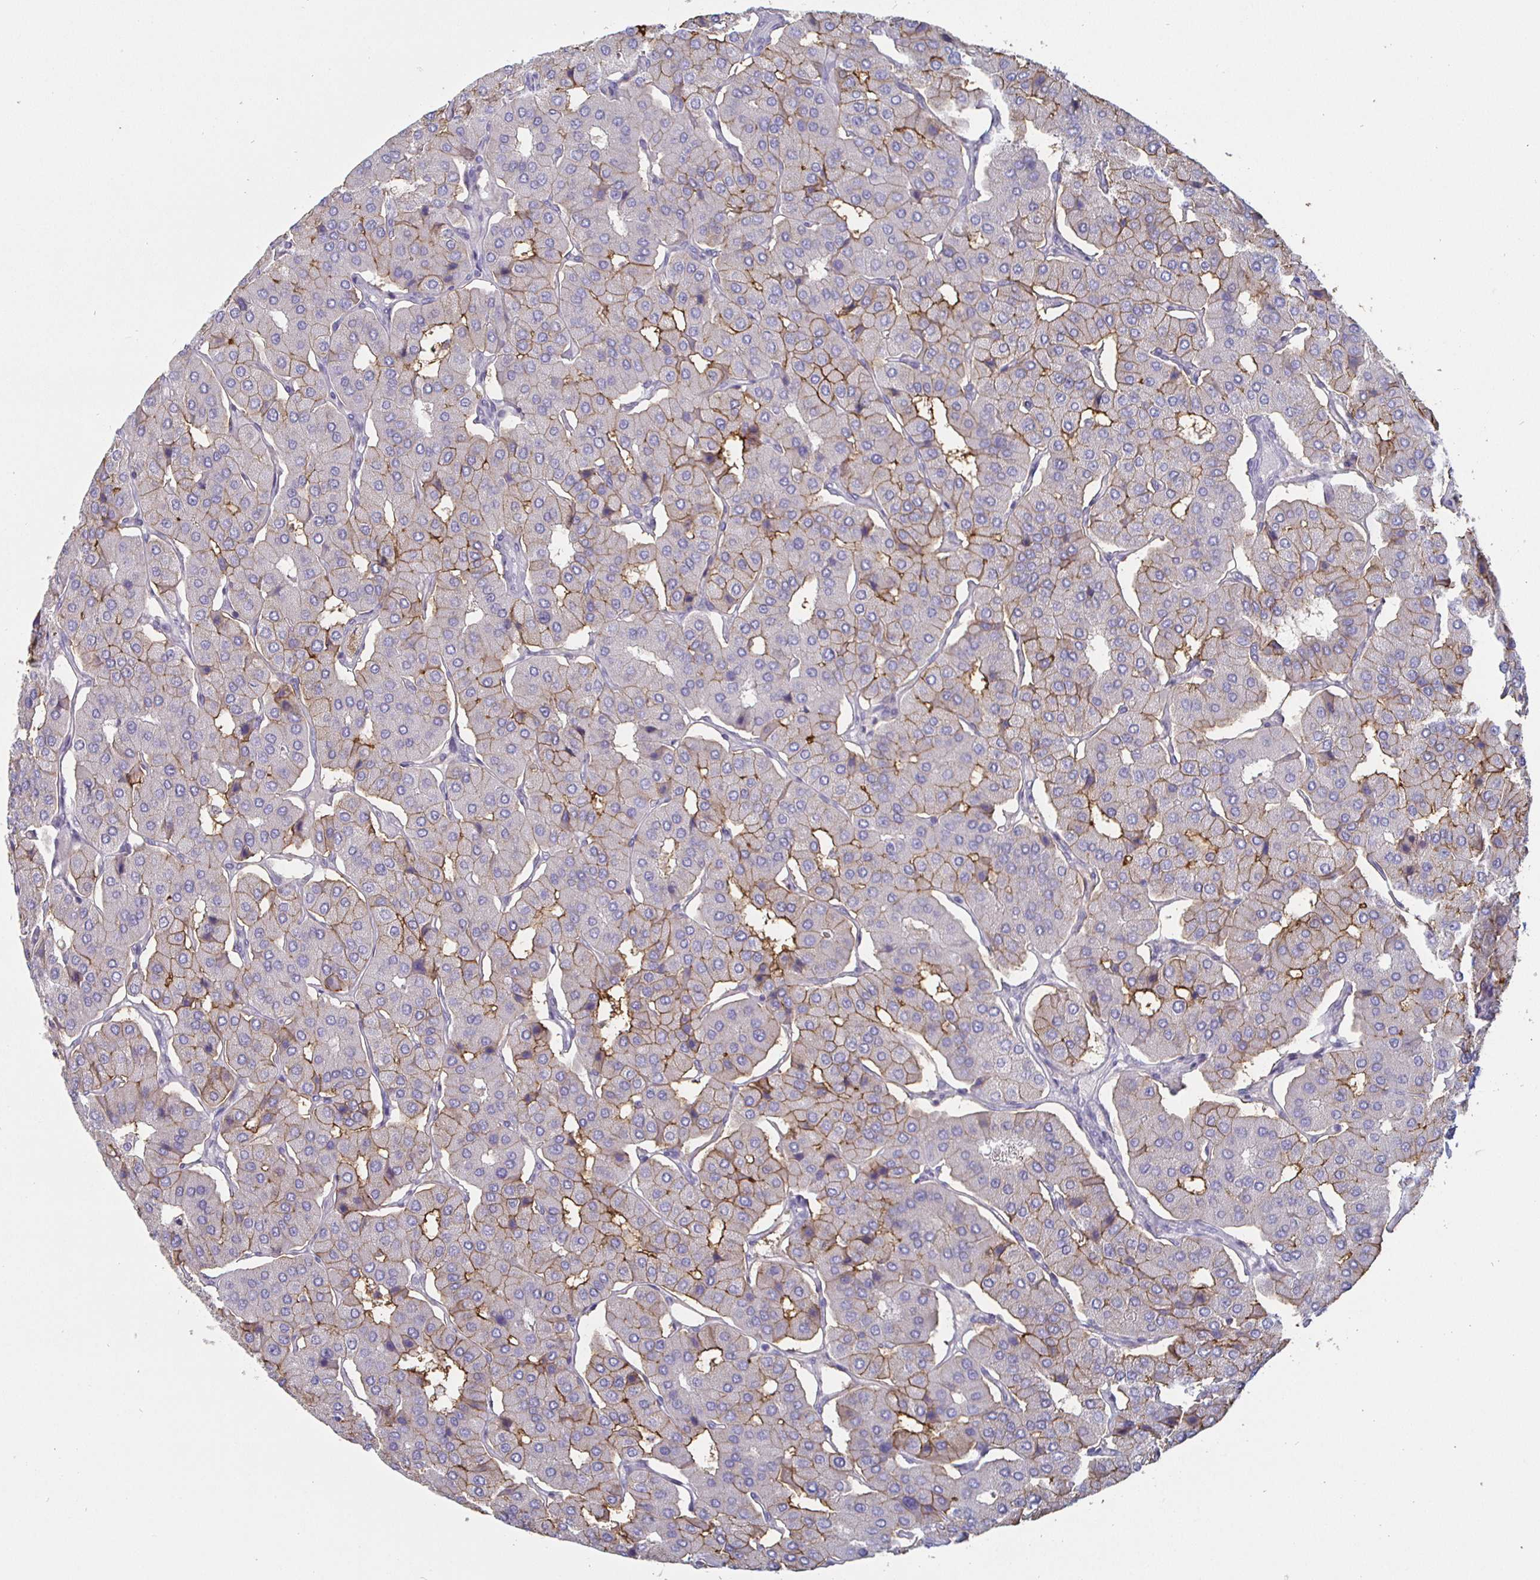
{"staining": {"intensity": "moderate", "quantity": "25%-75%", "location": "cytoplasmic/membranous"}, "tissue": "parathyroid gland", "cell_type": "Glandular cells", "image_type": "normal", "snomed": [{"axis": "morphology", "description": "Normal tissue, NOS"}, {"axis": "morphology", "description": "Adenoma, NOS"}, {"axis": "topography", "description": "Parathyroid gland"}], "caption": "Parathyroid gland stained for a protein (brown) reveals moderate cytoplasmic/membranous positive expression in approximately 25%-75% of glandular cells.", "gene": "ENPP1", "patient": {"sex": "female", "age": 86}}